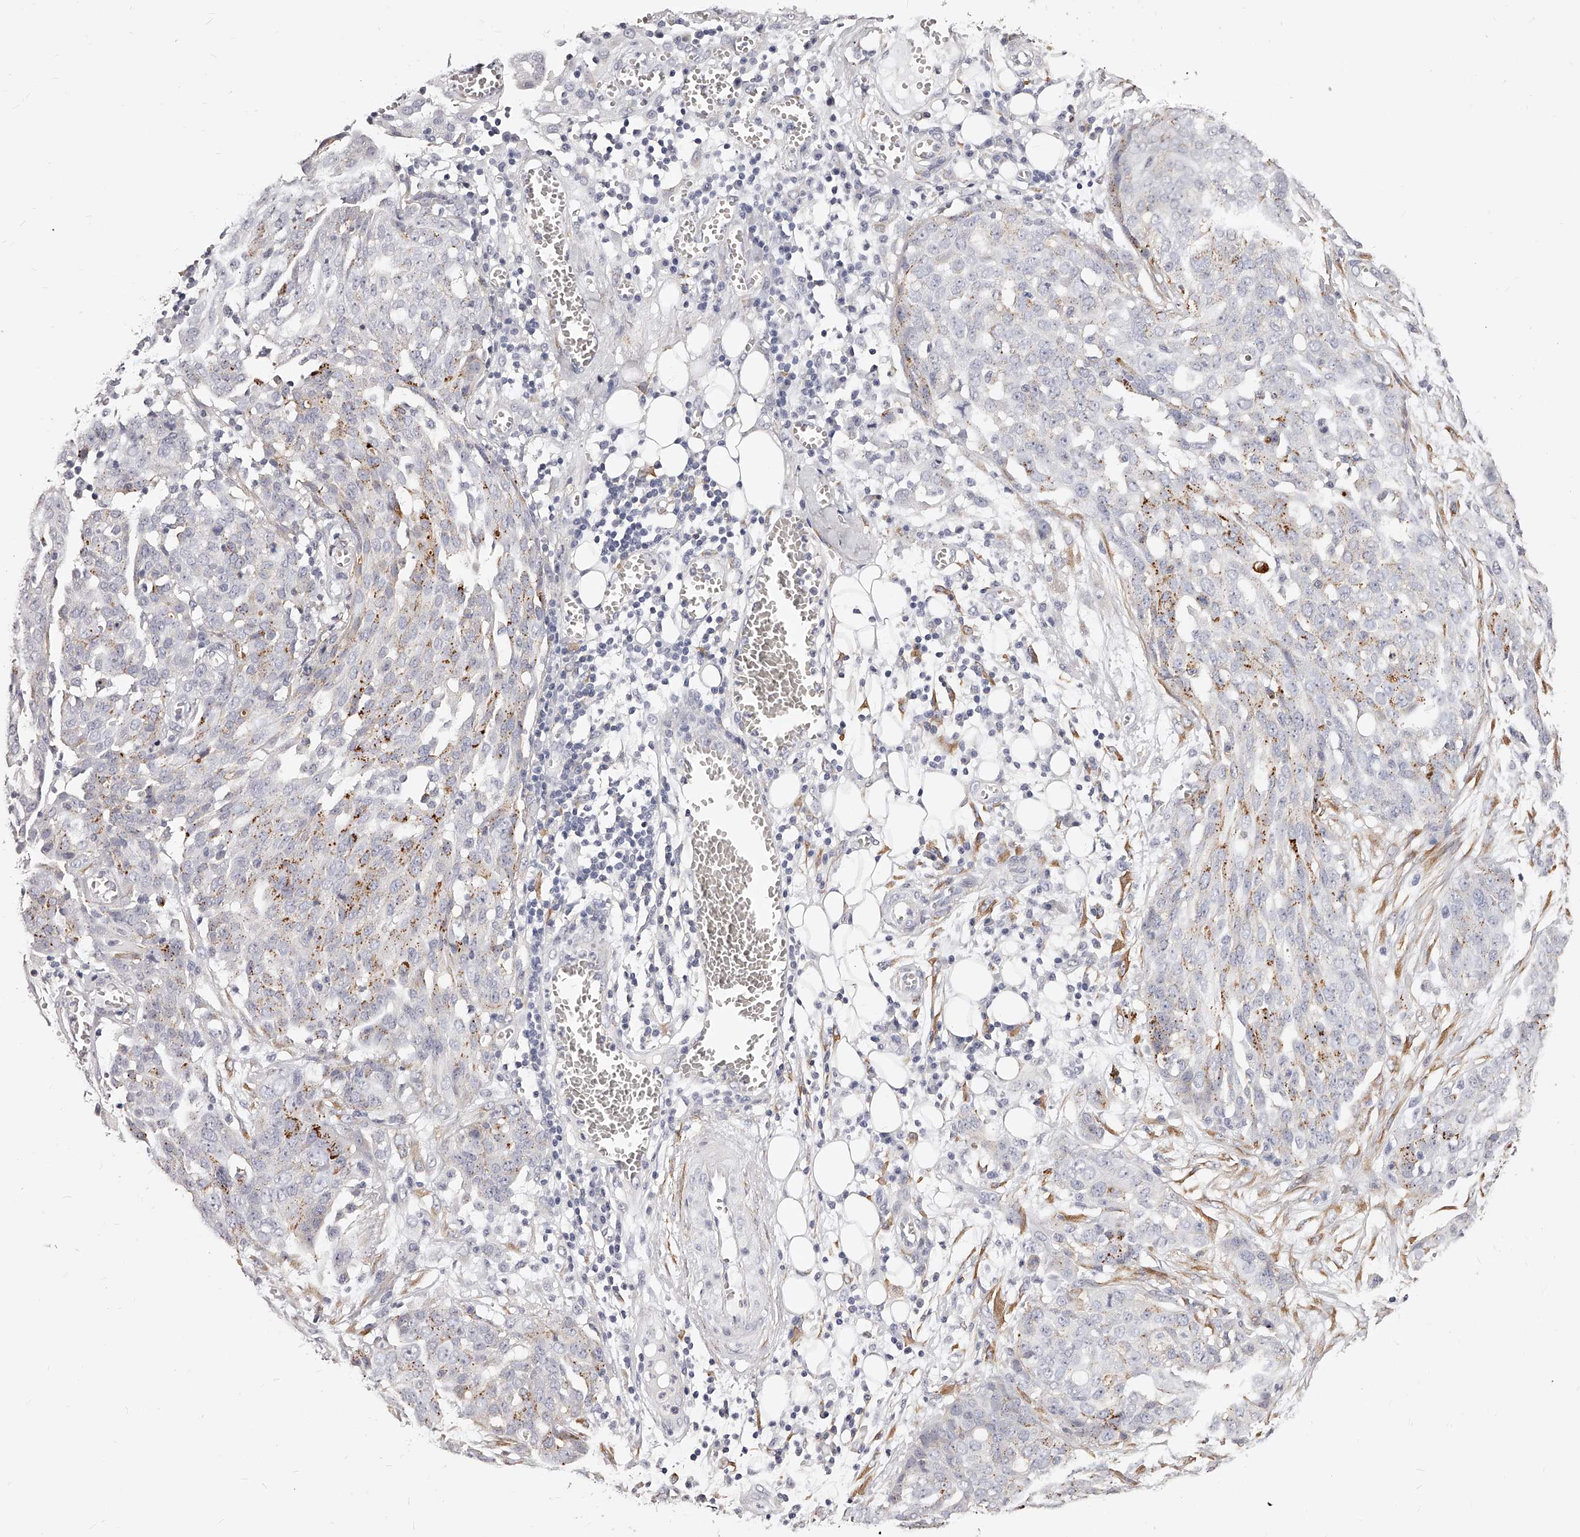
{"staining": {"intensity": "negative", "quantity": "none", "location": "none"}, "tissue": "ovarian cancer", "cell_type": "Tumor cells", "image_type": "cancer", "snomed": [{"axis": "morphology", "description": "Cystadenocarcinoma, serous, NOS"}, {"axis": "topography", "description": "Soft tissue"}, {"axis": "topography", "description": "Ovary"}], "caption": "Human ovarian serous cystadenocarcinoma stained for a protein using immunohistochemistry exhibits no expression in tumor cells.", "gene": "CD82", "patient": {"sex": "female", "age": 57}}